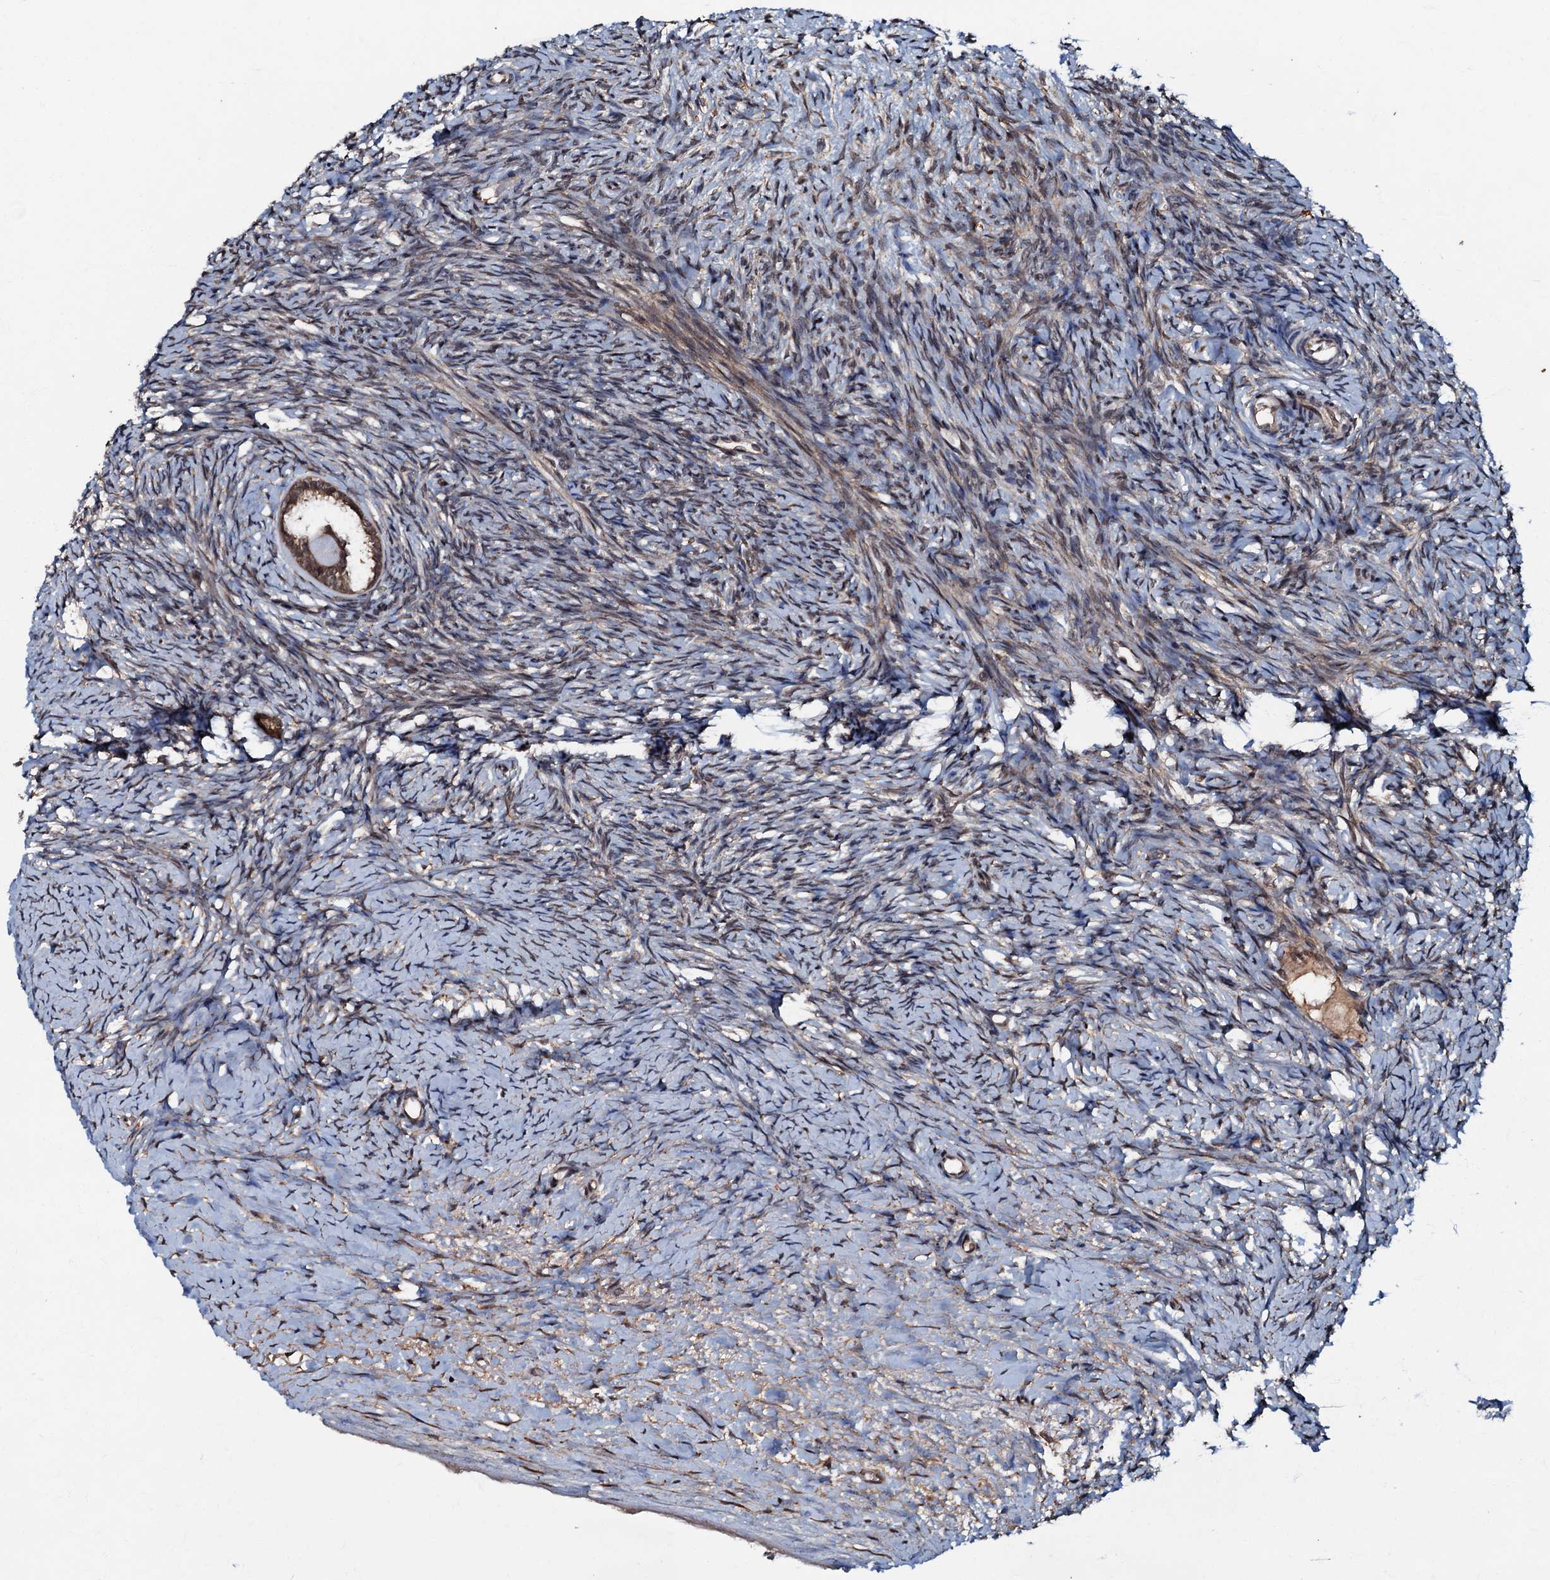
{"staining": {"intensity": "moderate", "quantity": "25%-75%", "location": "nuclear"}, "tissue": "ovary", "cell_type": "Ovarian stroma cells", "image_type": "normal", "snomed": [{"axis": "morphology", "description": "Normal tissue, NOS"}, {"axis": "morphology", "description": "Developmental malformation"}, {"axis": "topography", "description": "Ovary"}], "caption": "A brown stain shows moderate nuclear staining of a protein in ovarian stroma cells of unremarkable ovary. The staining was performed using DAB (3,3'-diaminobenzidine) to visualize the protein expression in brown, while the nuclei were stained in blue with hematoxylin (Magnification: 20x).", "gene": "C18orf32", "patient": {"sex": "female", "age": 39}}